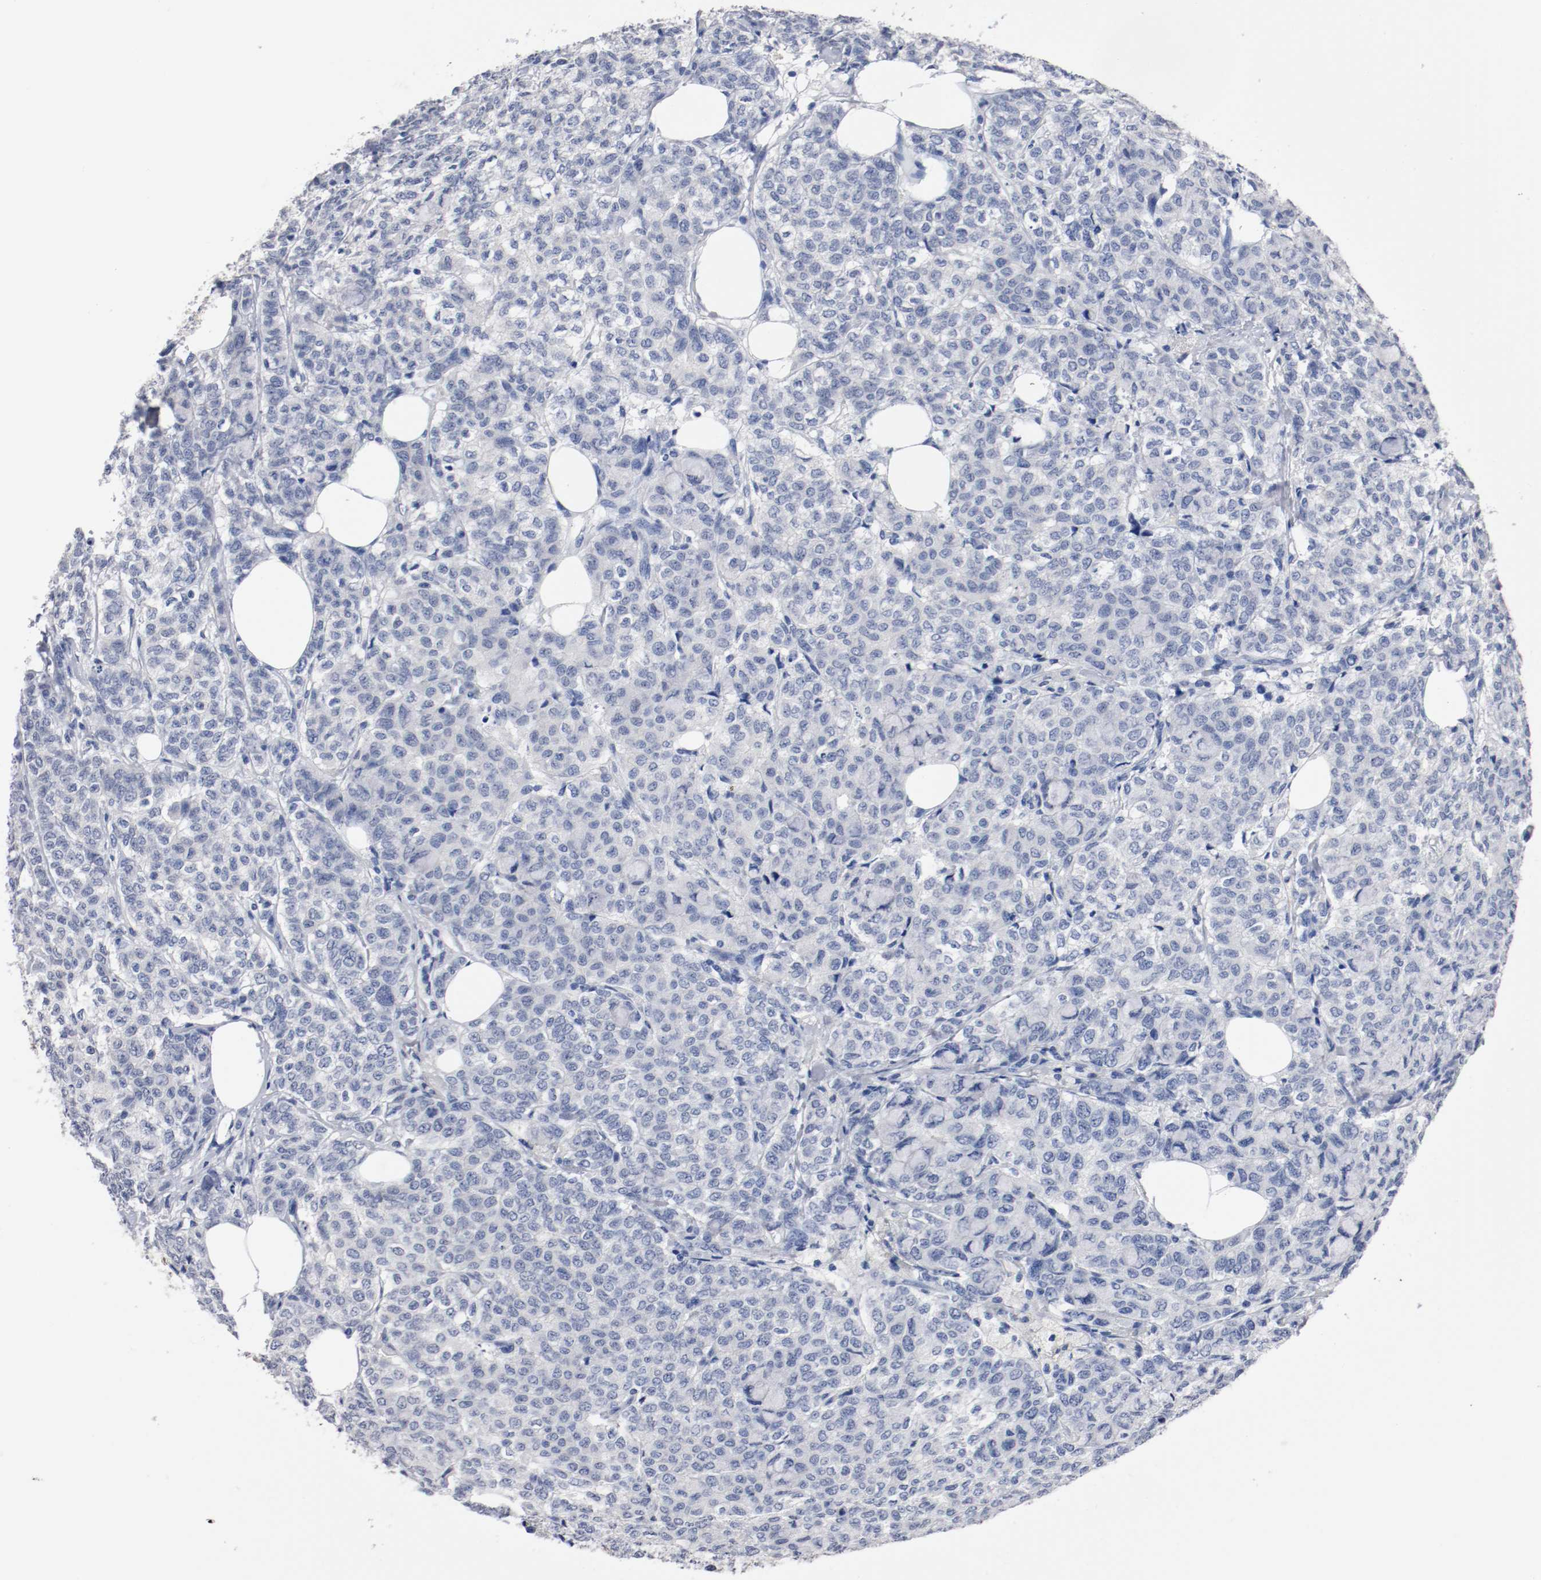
{"staining": {"intensity": "negative", "quantity": "none", "location": "none"}, "tissue": "breast cancer", "cell_type": "Tumor cells", "image_type": "cancer", "snomed": [{"axis": "morphology", "description": "Lobular carcinoma"}, {"axis": "topography", "description": "Breast"}], "caption": "This is an immunohistochemistry (IHC) image of breast cancer (lobular carcinoma). There is no expression in tumor cells.", "gene": "TNC", "patient": {"sex": "female", "age": 60}}